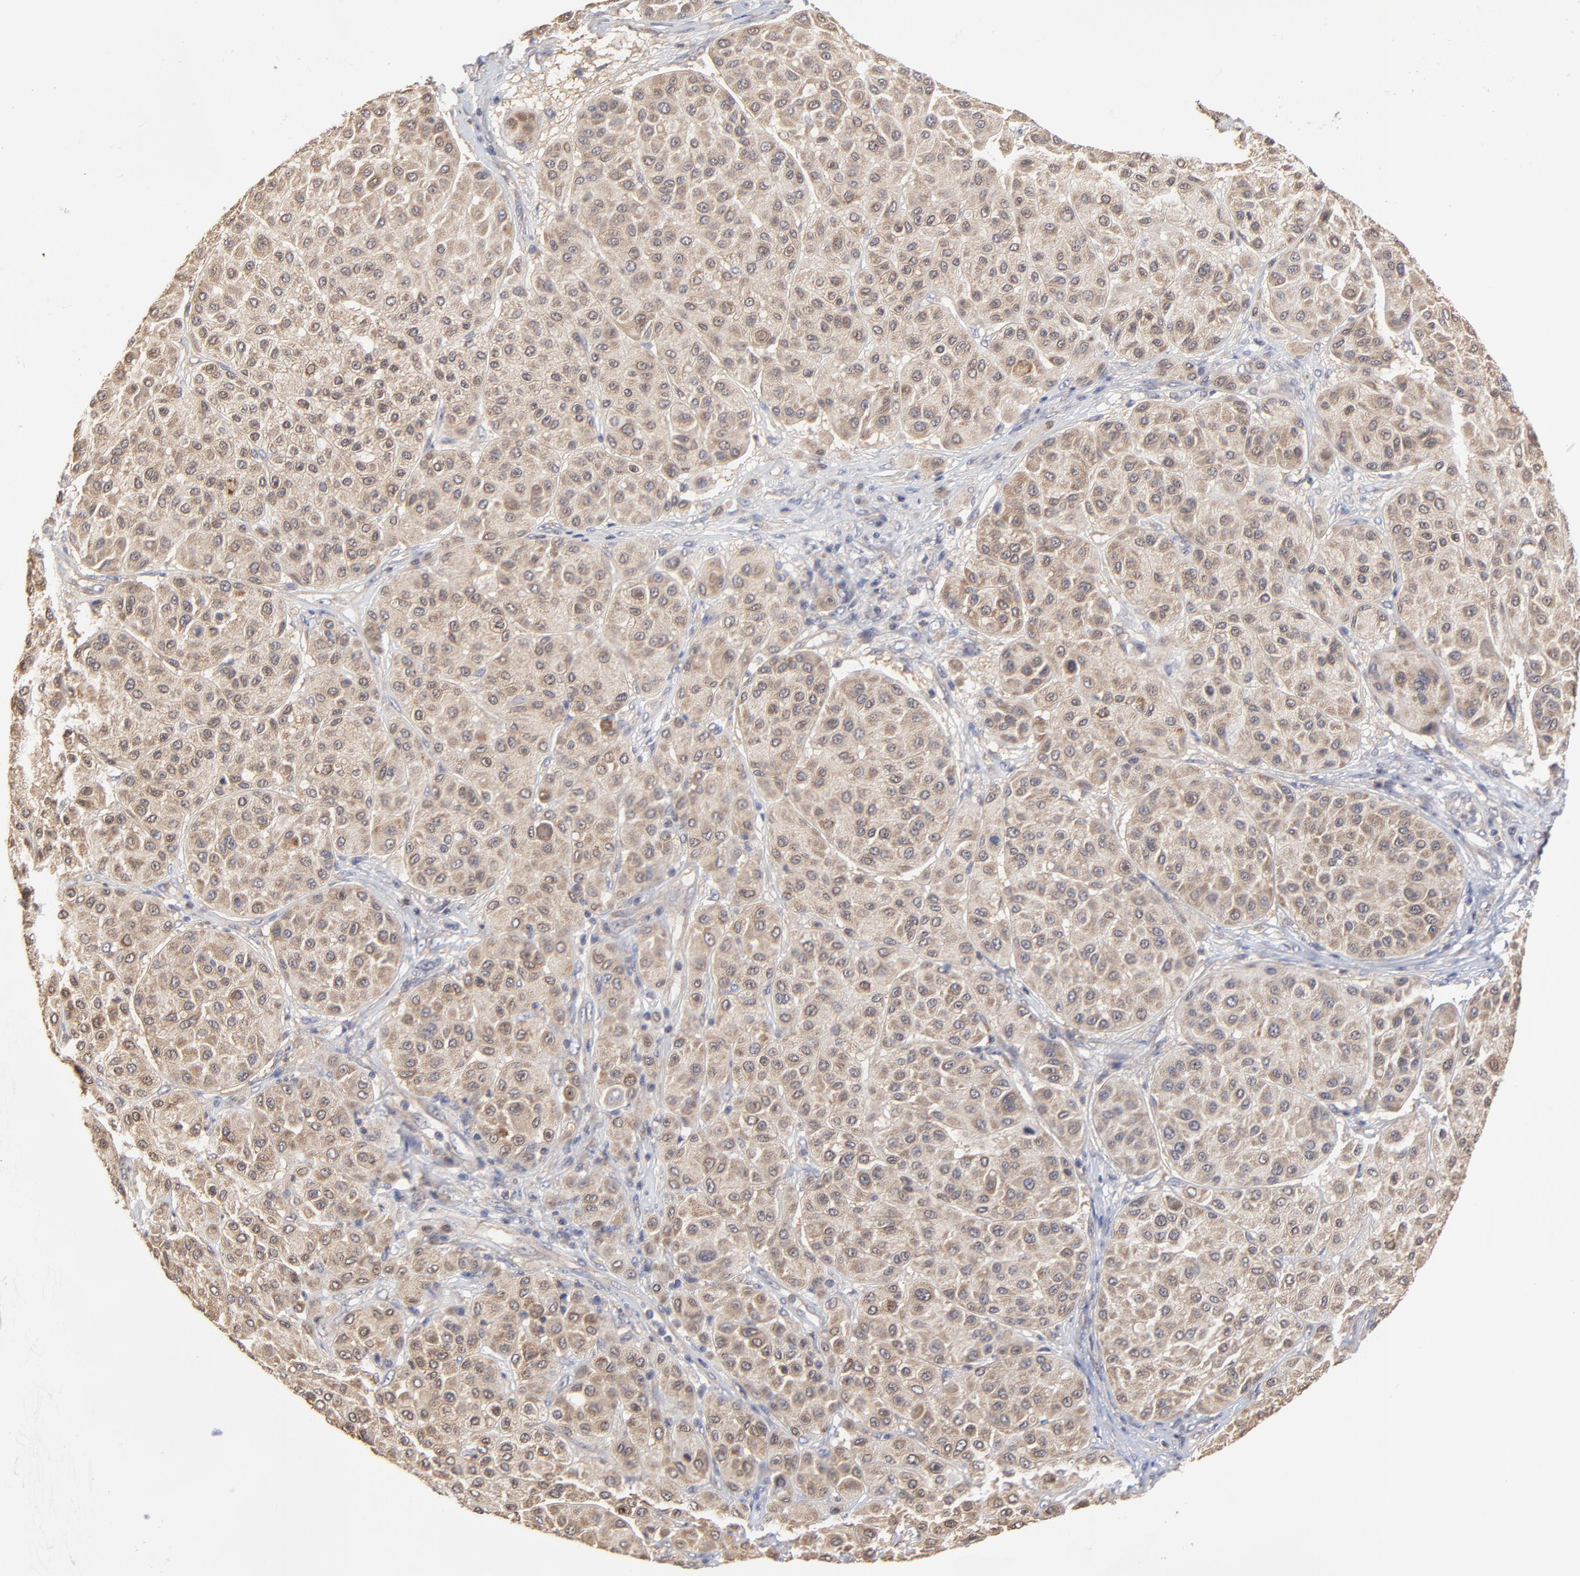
{"staining": {"intensity": "weak", "quantity": ">75%", "location": "cytoplasmic/membranous"}, "tissue": "melanoma", "cell_type": "Tumor cells", "image_type": "cancer", "snomed": [{"axis": "morphology", "description": "Normal tissue, NOS"}, {"axis": "morphology", "description": "Malignant melanoma, Metastatic site"}, {"axis": "topography", "description": "Skin"}], "caption": "Malignant melanoma (metastatic site) was stained to show a protein in brown. There is low levels of weak cytoplasmic/membranous staining in approximately >75% of tumor cells.", "gene": "PCMT1", "patient": {"sex": "male", "age": 41}}